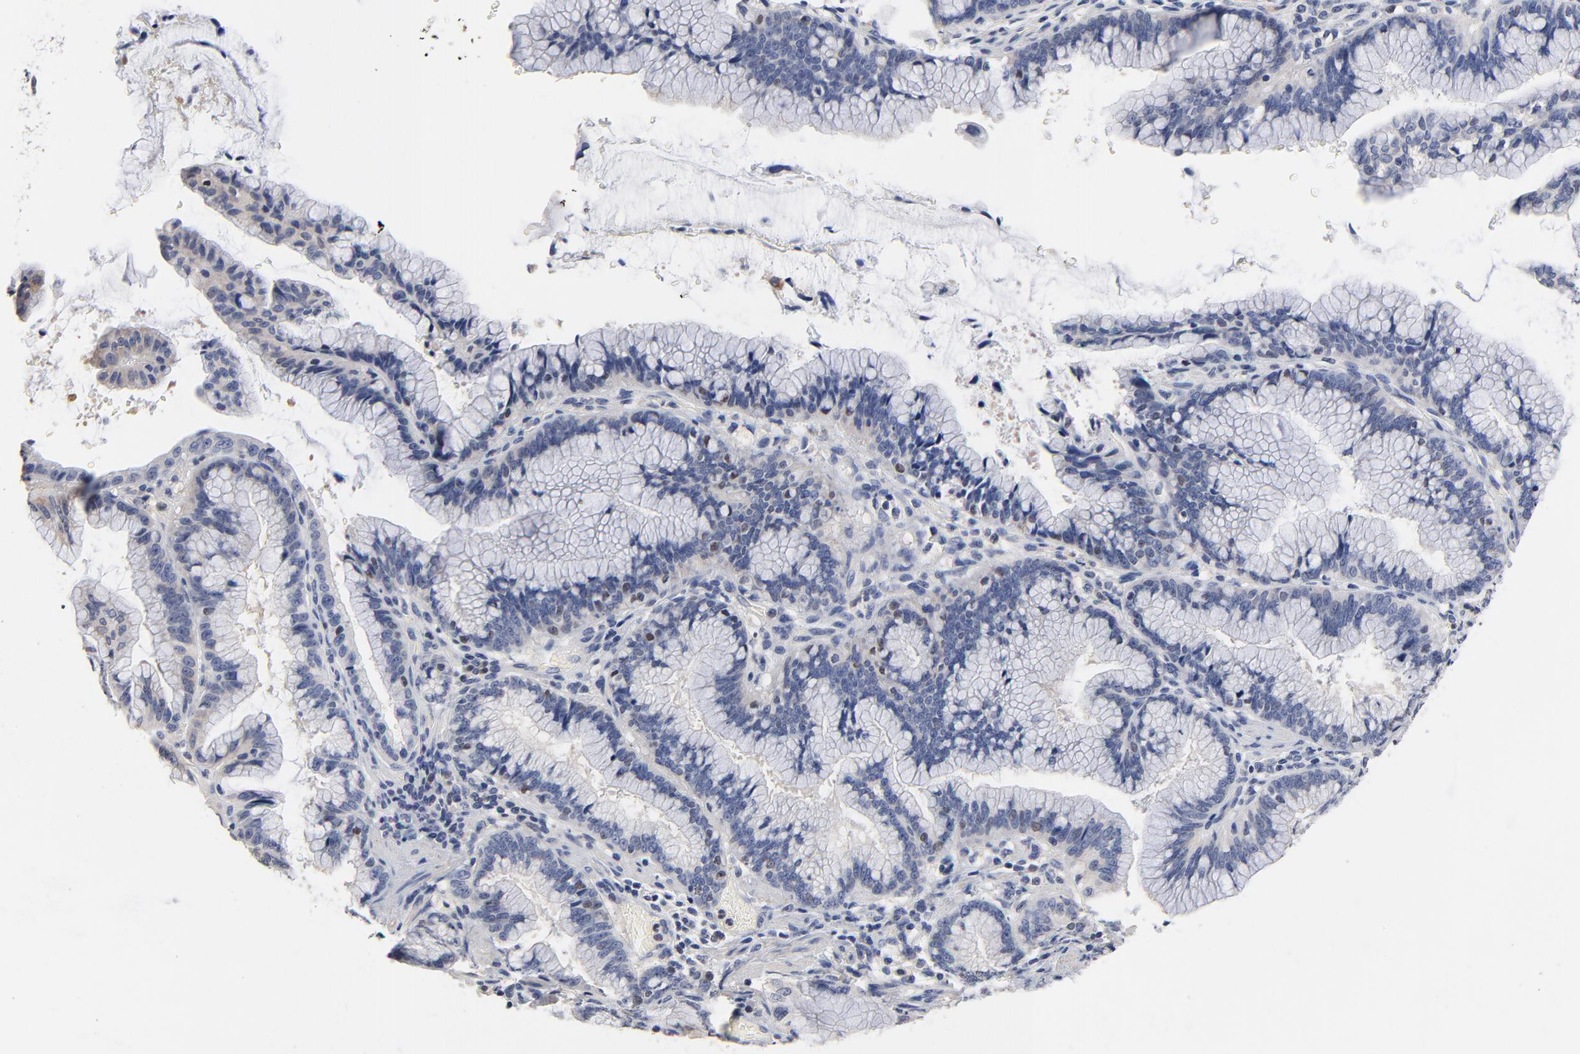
{"staining": {"intensity": "moderate", "quantity": "<25%", "location": "cytoplasmic/membranous"}, "tissue": "pancreatic cancer", "cell_type": "Tumor cells", "image_type": "cancer", "snomed": [{"axis": "morphology", "description": "Adenocarcinoma, NOS"}, {"axis": "topography", "description": "Pancreas"}], "caption": "Tumor cells demonstrate low levels of moderate cytoplasmic/membranous staining in about <25% of cells in human pancreatic cancer (adenocarcinoma).", "gene": "AADAC", "patient": {"sex": "female", "age": 64}}